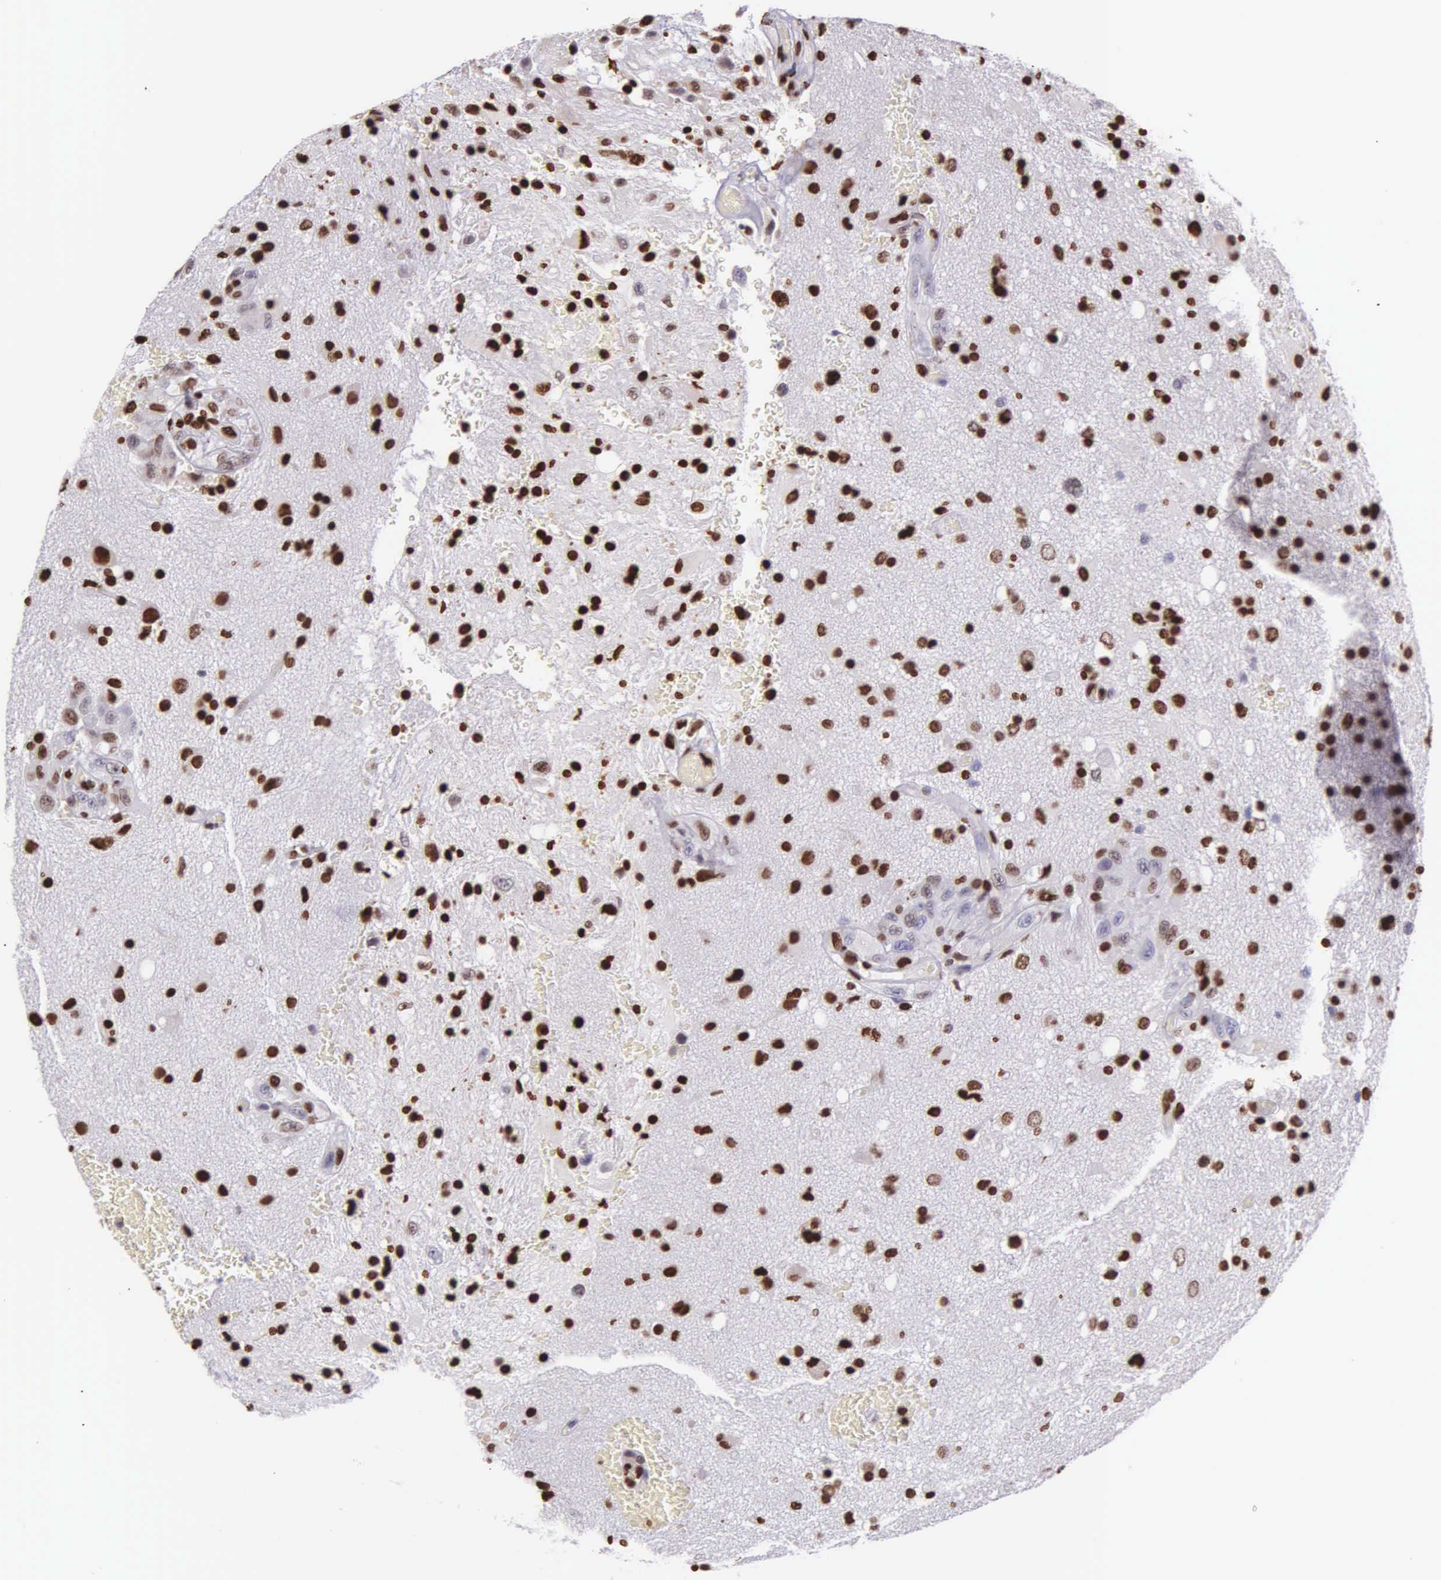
{"staining": {"intensity": "strong", "quantity": ">75%", "location": "nuclear"}, "tissue": "glioma", "cell_type": "Tumor cells", "image_type": "cancer", "snomed": [{"axis": "morphology", "description": "Glioma, malignant, High grade"}, {"axis": "topography", "description": "Brain"}], "caption": "Immunohistochemical staining of malignant glioma (high-grade) displays high levels of strong nuclear positivity in approximately >75% of tumor cells. The staining is performed using DAB brown chromogen to label protein expression. The nuclei are counter-stained blue using hematoxylin.", "gene": "H1-0", "patient": {"sex": "male", "age": 48}}